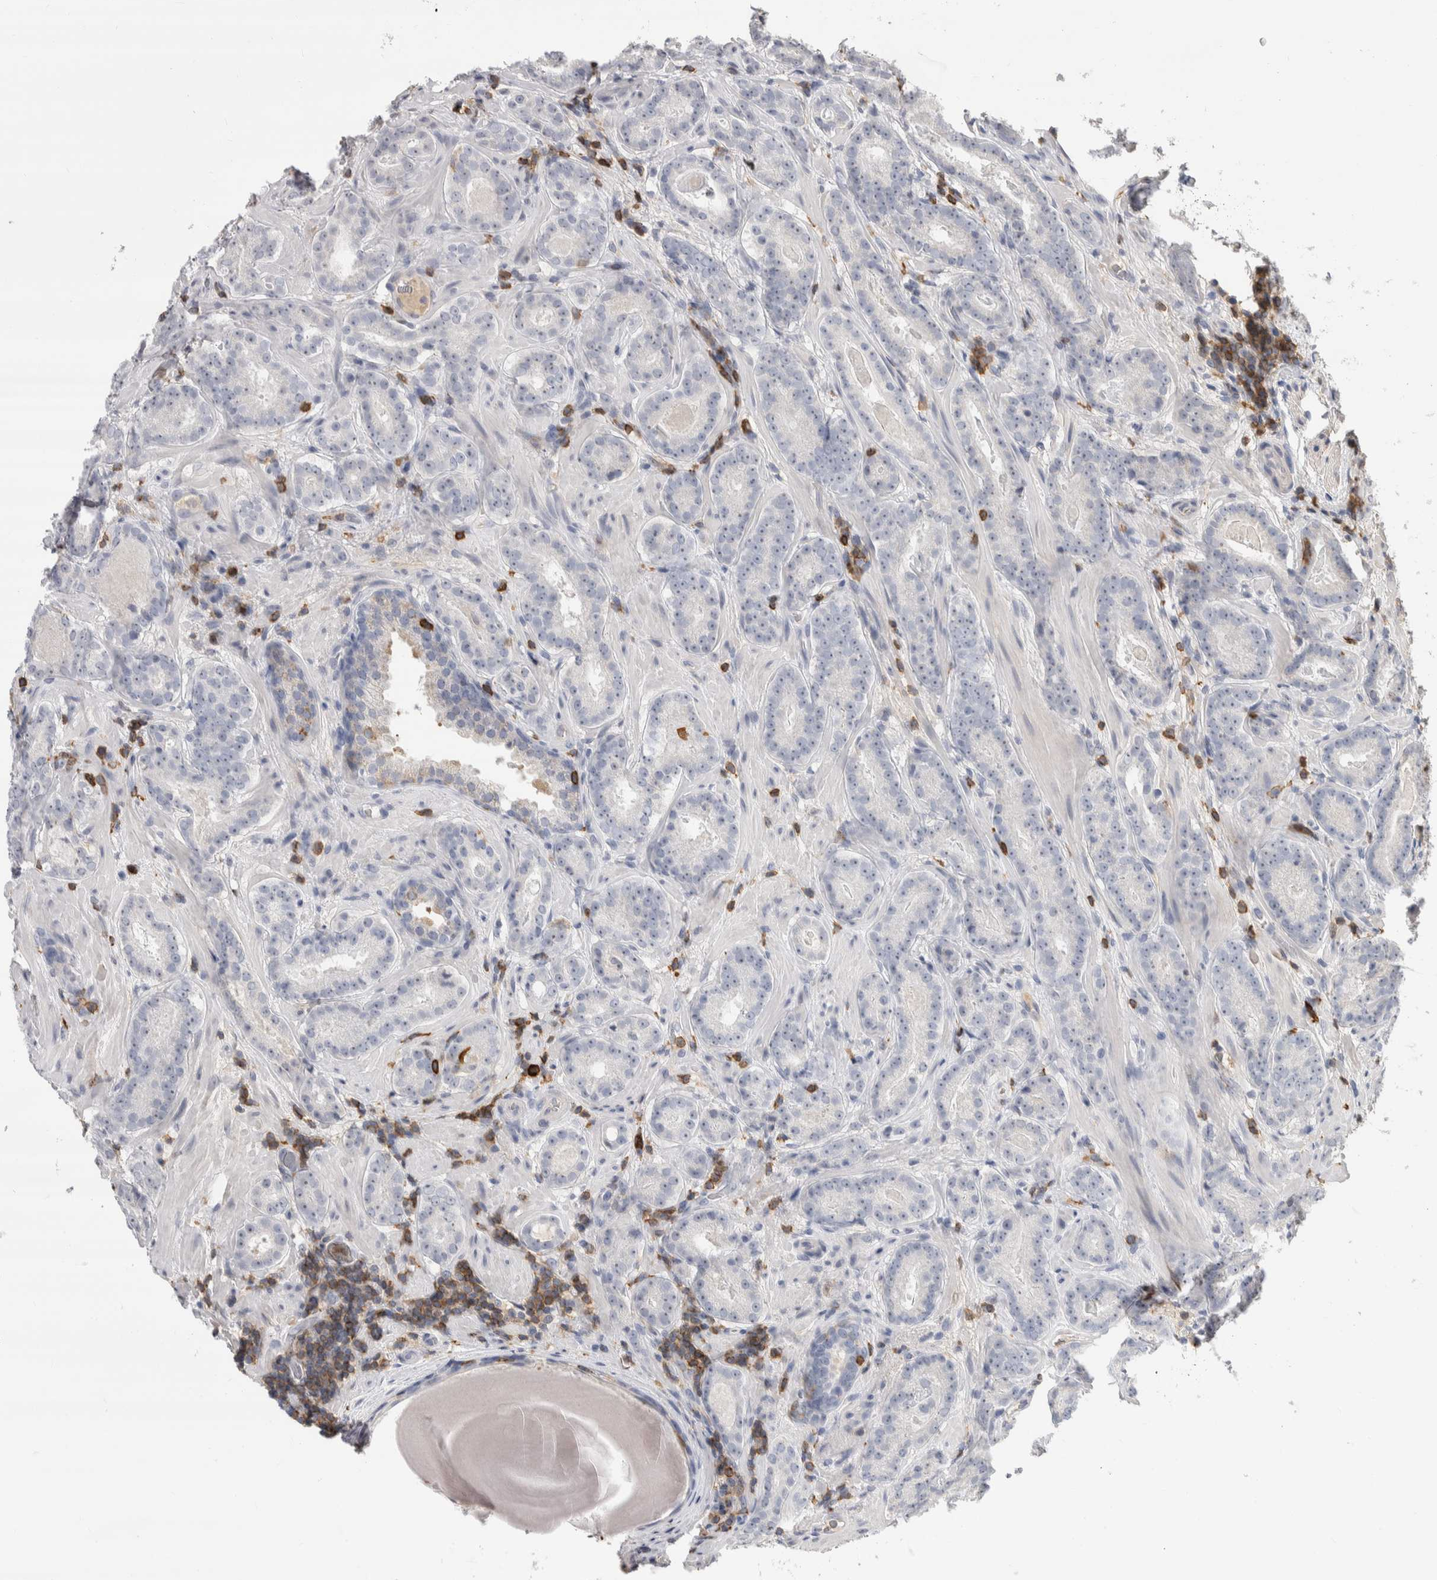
{"staining": {"intensity": "negative", "quantity": "none", "location": "none"}, "tissue": "prostate cancer", "cell_type": "Tumor cells", "image_type": "cancer", "snomed": [{"axis": "morphology", "description": "Adenocarcinoma, Low grade"}, {"axis": "topography", "description": "Prostate"}], "caption": "High power microscopy image of an immunohistochemistry image of low-grade adenocarcinoma (prostate), revealing no significant expression in tumor cells.", "gene": "CEP295NL", "patient": {"sex": "male", "age": 69}}